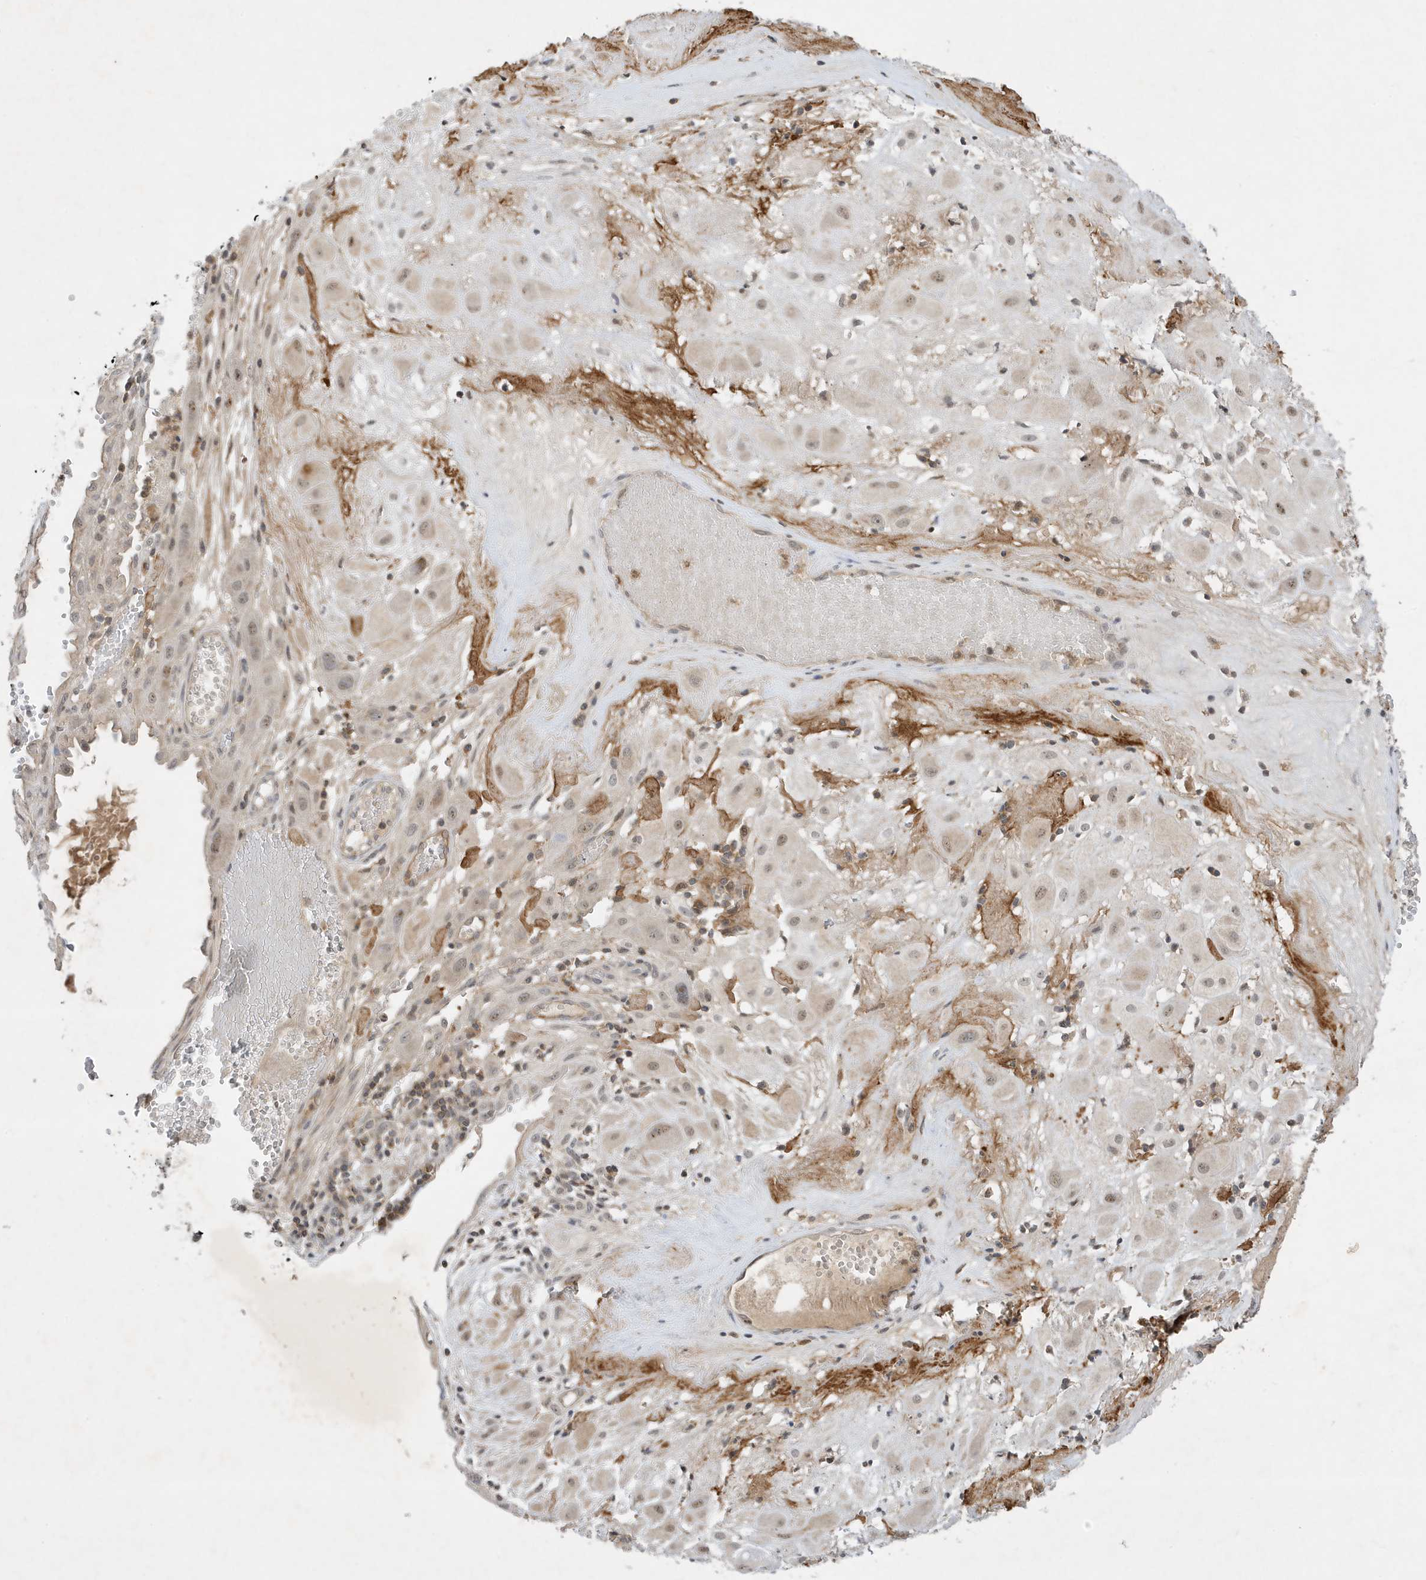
{"staining": {"intensity": "weak", "quantity": "<25%", "location": "nuclear"}, "tissue": "cervical cancer", "cell_type": "Tumor cells", "image_type": "cancer", "snomed": [{"axis": "morphology", "description": "Squamous cell carcinoma, NOS"}, {"axis": "topography", "description": "Cervix"}], "caption": "The histopathology image displays no staining of tumor cells in cervical squamous cell carcinoma.", "gene": "MAST3", "patient": {"sex": "female", "age": 34}}